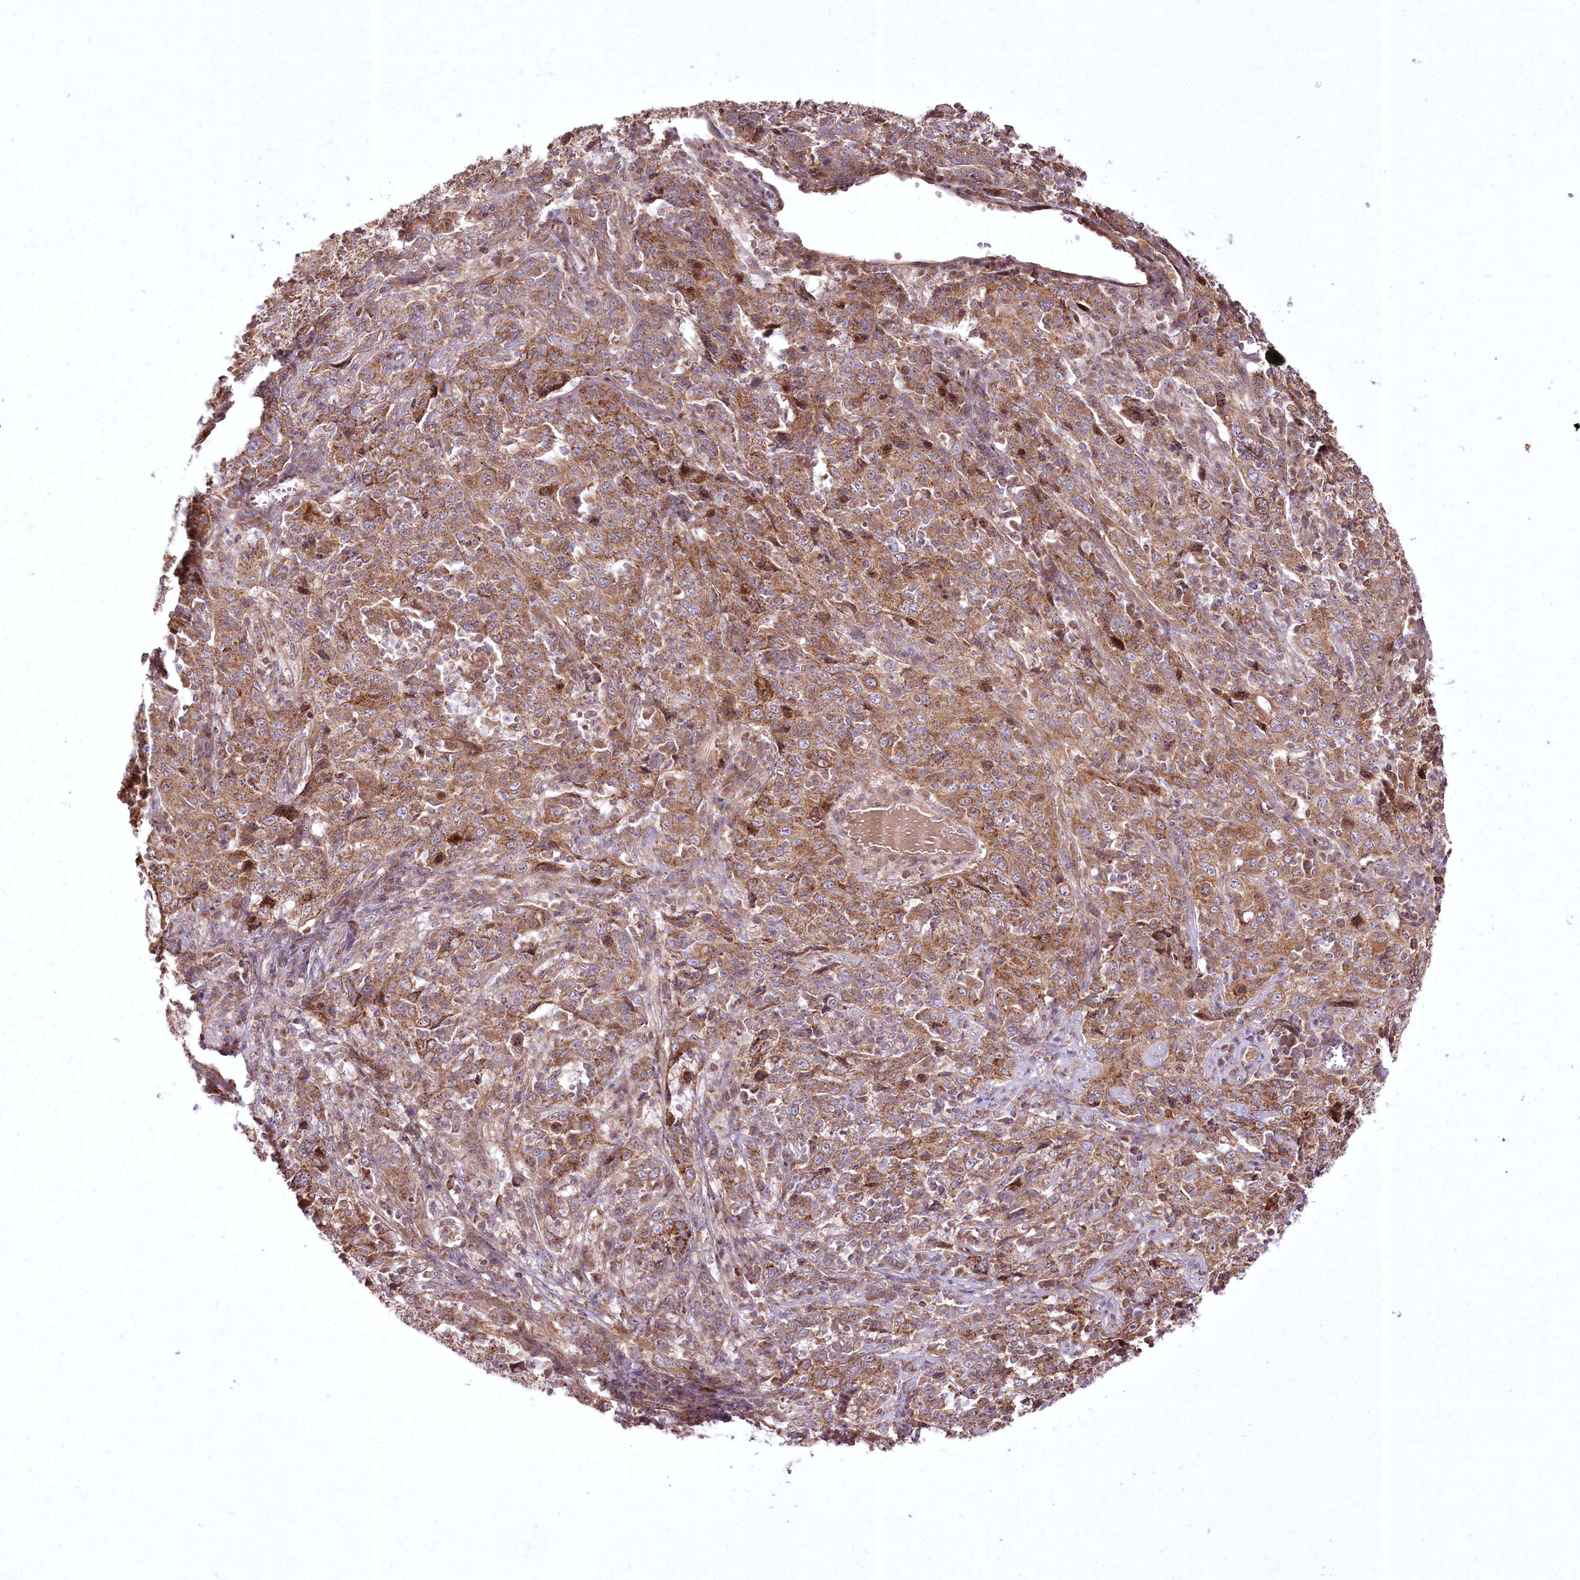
{"staining": {"intensity": "moderate", "quantity": ">75%", "location": "cytoplasmic/membranous"}, "tissue": "cervical cancer", "cell_type": "Tumor cells", "image_type": "cancer", "snomed": [{"axis": "morphology", "description": "Squamous cell carcinoma, NOS"}, {"axis": "topography", "description": "Cervix"}], "caption": "Tumor cells reveal medium levels of moderate cytoplasmic/membranous staining in approximately >75% of cells in cervical cancer (squamous cell carcinoma).", "gene": "SH3TC1", "patient": {"sex": "female", "age": 46}}